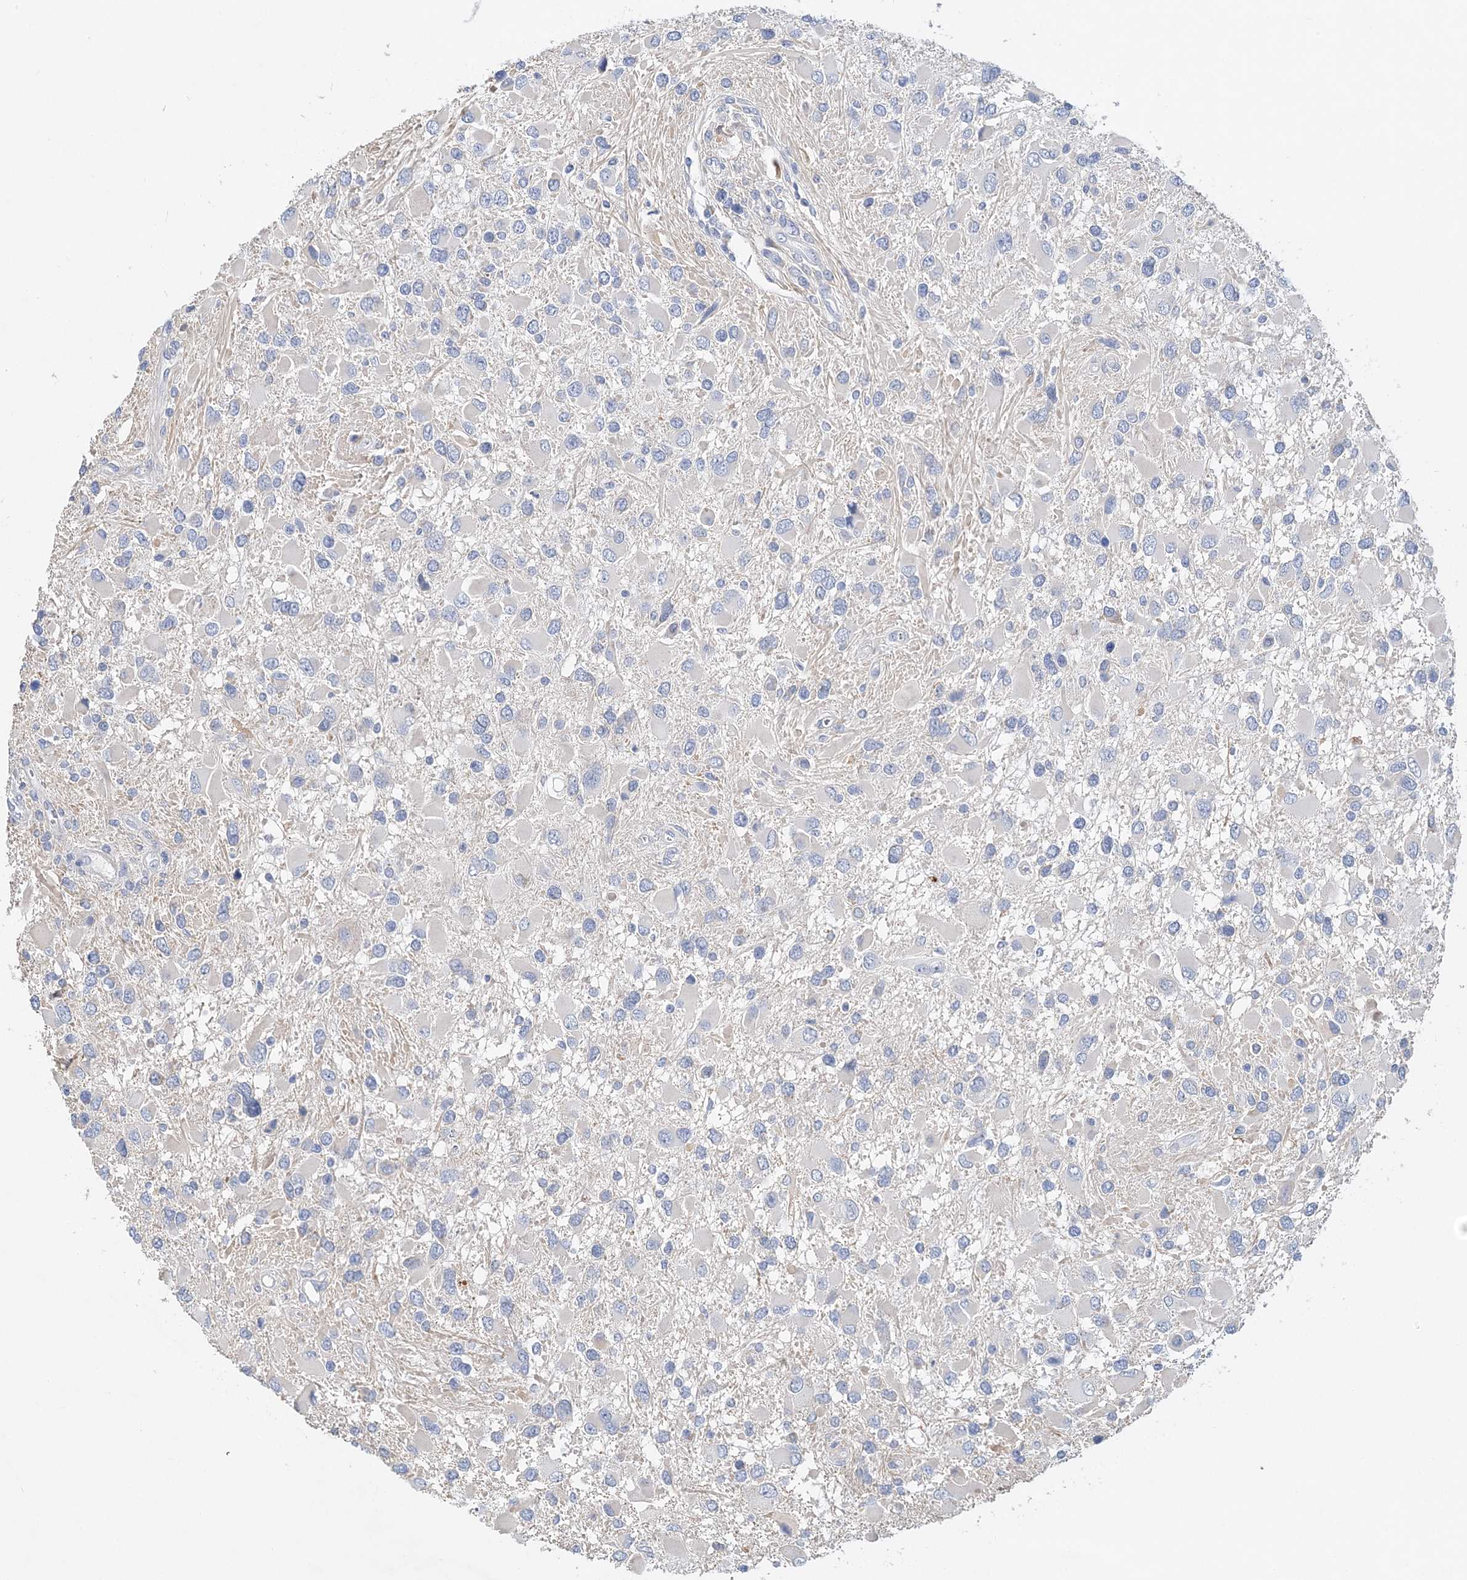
{"staining": {"intensity": "negative", "quantity": "none", "location": "none"}, "tissue": "glioma", "cell_type": "Tumor cells", "image_type": "cancer", "snomed": [{"axis": "morphology", "description": "Glioma, malignant, High grade"}, {"axis": "topography", "description": "Brain"}], "caption": "Immunohistochemical staining of human glioma shows no significant expression in tumor cells.", "gene": "LRRIQ4", "patient": {"sex": "male", "age": 53}}